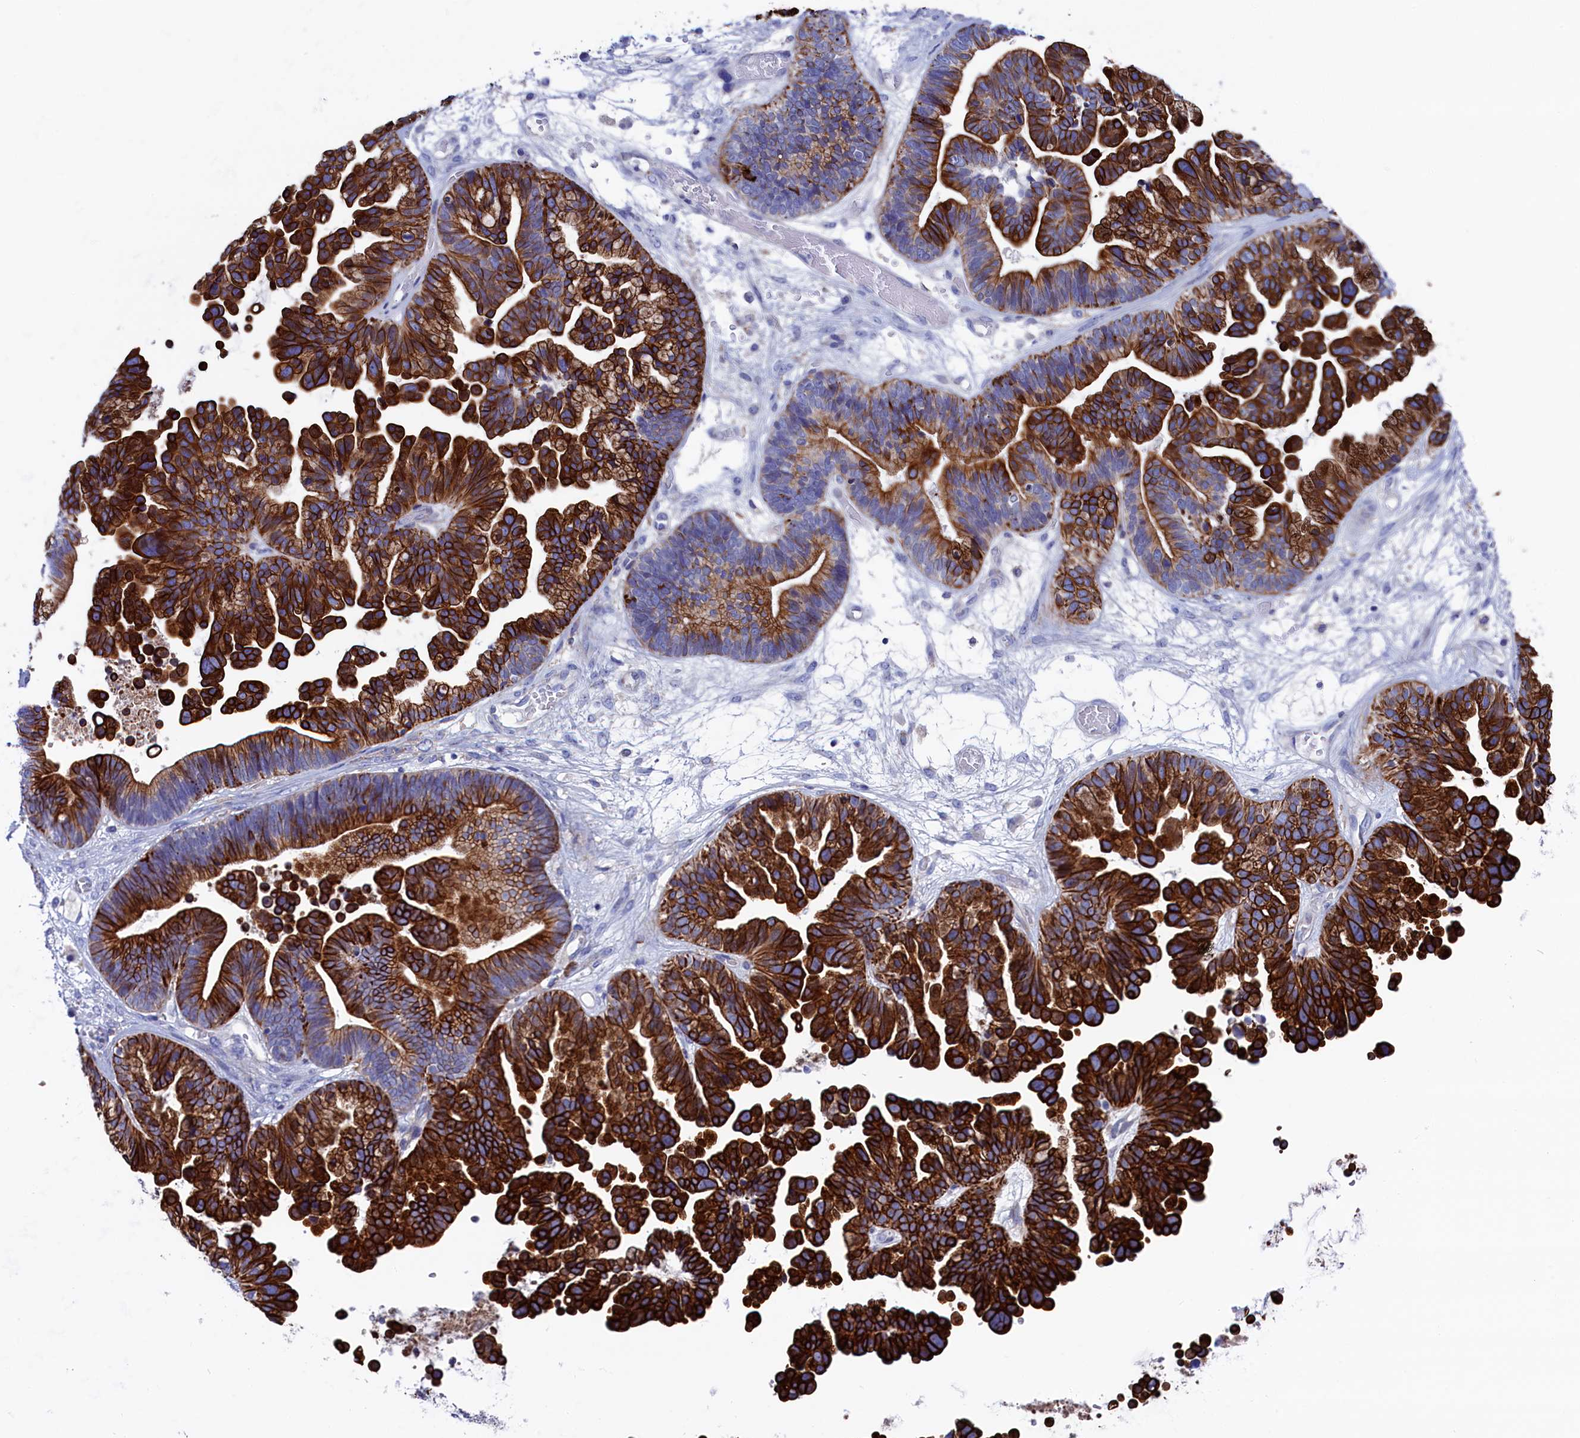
{"staining": {"intensity": "strong", "quantity": ">75%", "location": "cytoplasmic/membranous"}, "tissue": "ovarian cancer", "cell_type": "Tumor cells", "image_type": "cancer", "snomed": [{"axis": "morphology", "description": "Cystadenocarcinoma, serous, NOS"}, {"axis": "topography", "description": "Ovary"}], "caption": "This image demonstrates ovarian cancer (serous cystadenocarcinoma) stained with immunohistochemistry (IHC) to label a protein in brown. The cytoplasmic/membranous of tumor cells show strong positivity for the protein. Nuclei are counter-stained blue.", "gene": "NUDT7", "patient": {"sex": "female", "age": 56}}